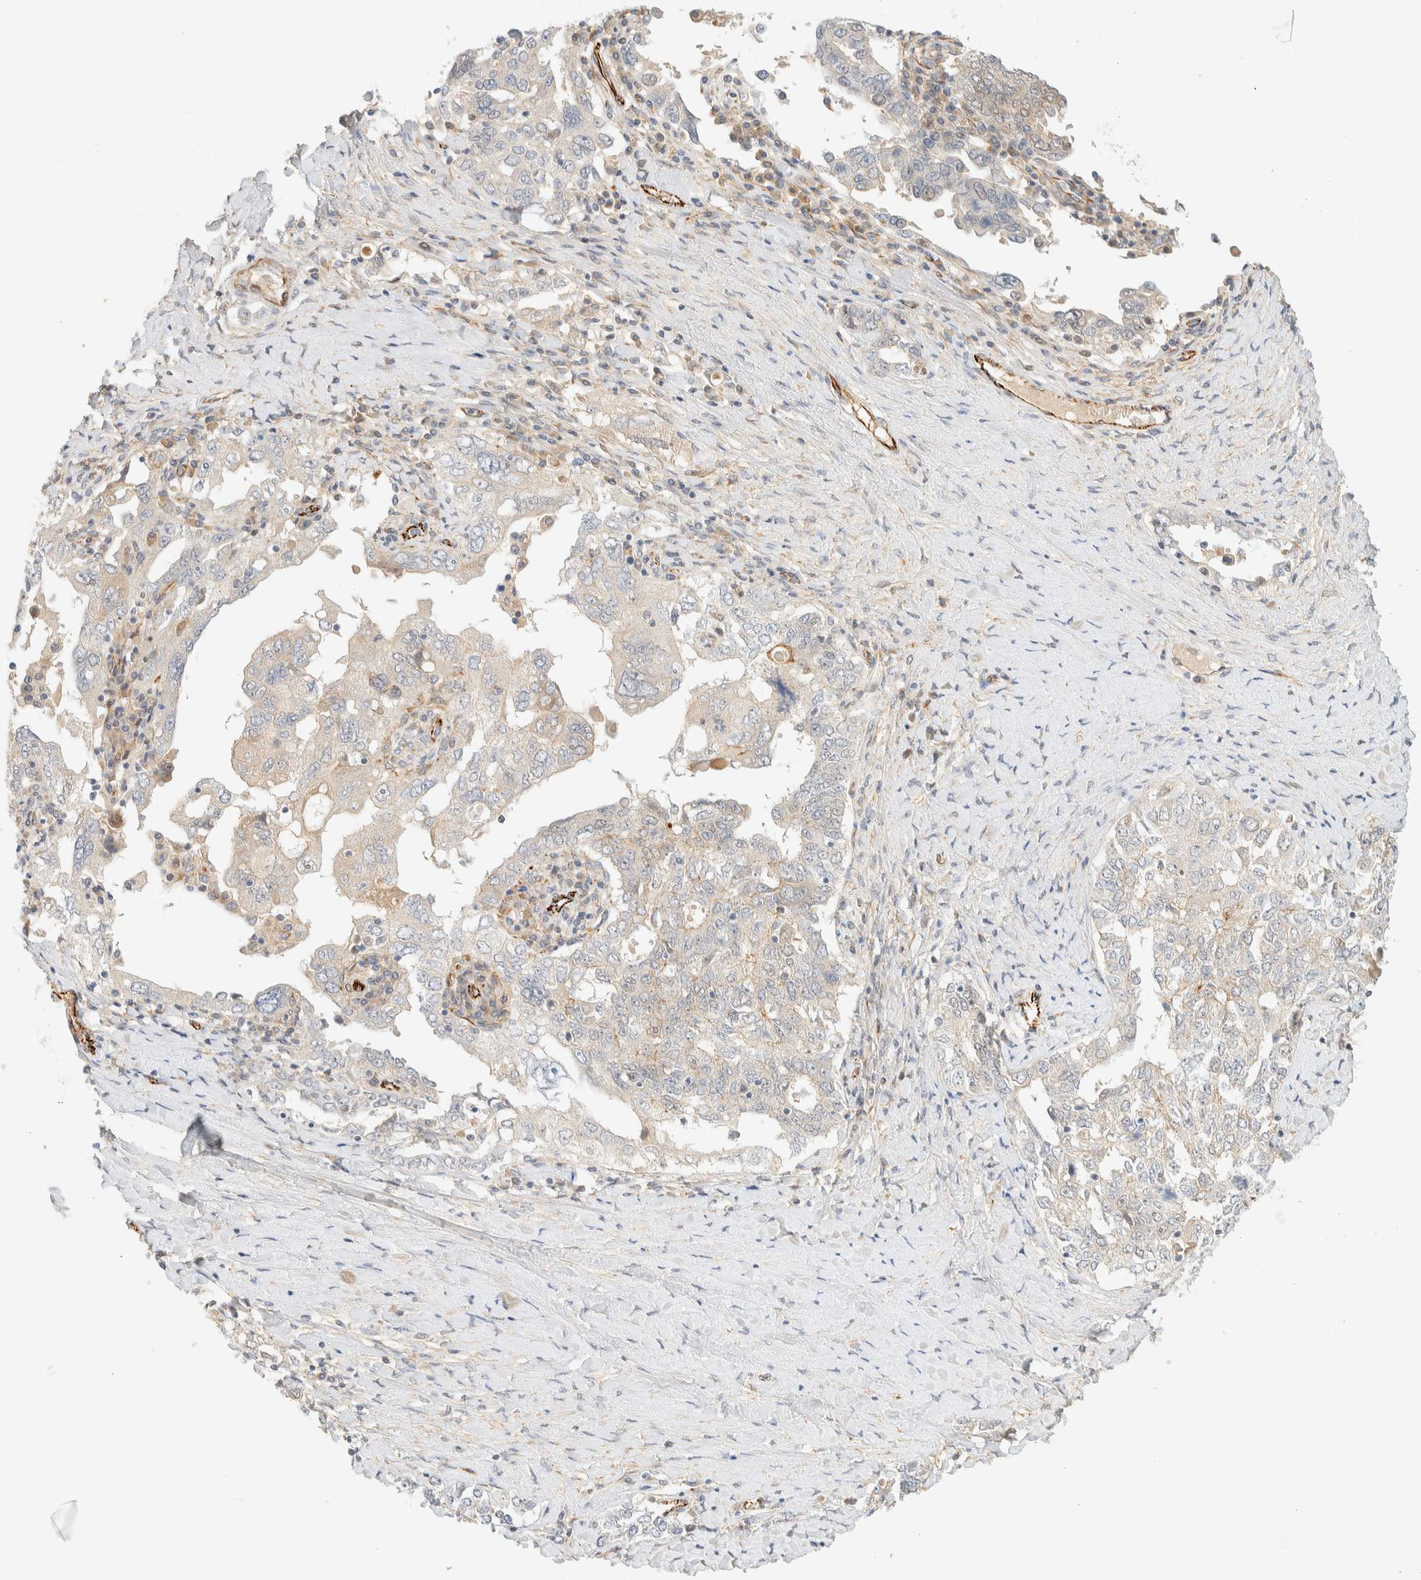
{"staining": {"intensity": "weak", "quantity": "<25%", "location": "cytoplasmic/membranous"}, "tissue": "ovarian cancer", "cell_type": "Tumor cells", "image_type": "cancer", "snomed": [{"axis": "morphology", "description": "Carcinoma, endometroid"}, {"axis": "topography", "description": "Ovary"}], "caption": "A high-resolution image shows immunohistochemistry (IHC) staining of endometroid carcinoma (ovarian), which shows no significant positivity in tumor cells.", "gene": "FAT1", "patient": {"sex": "female", "age": 62}}